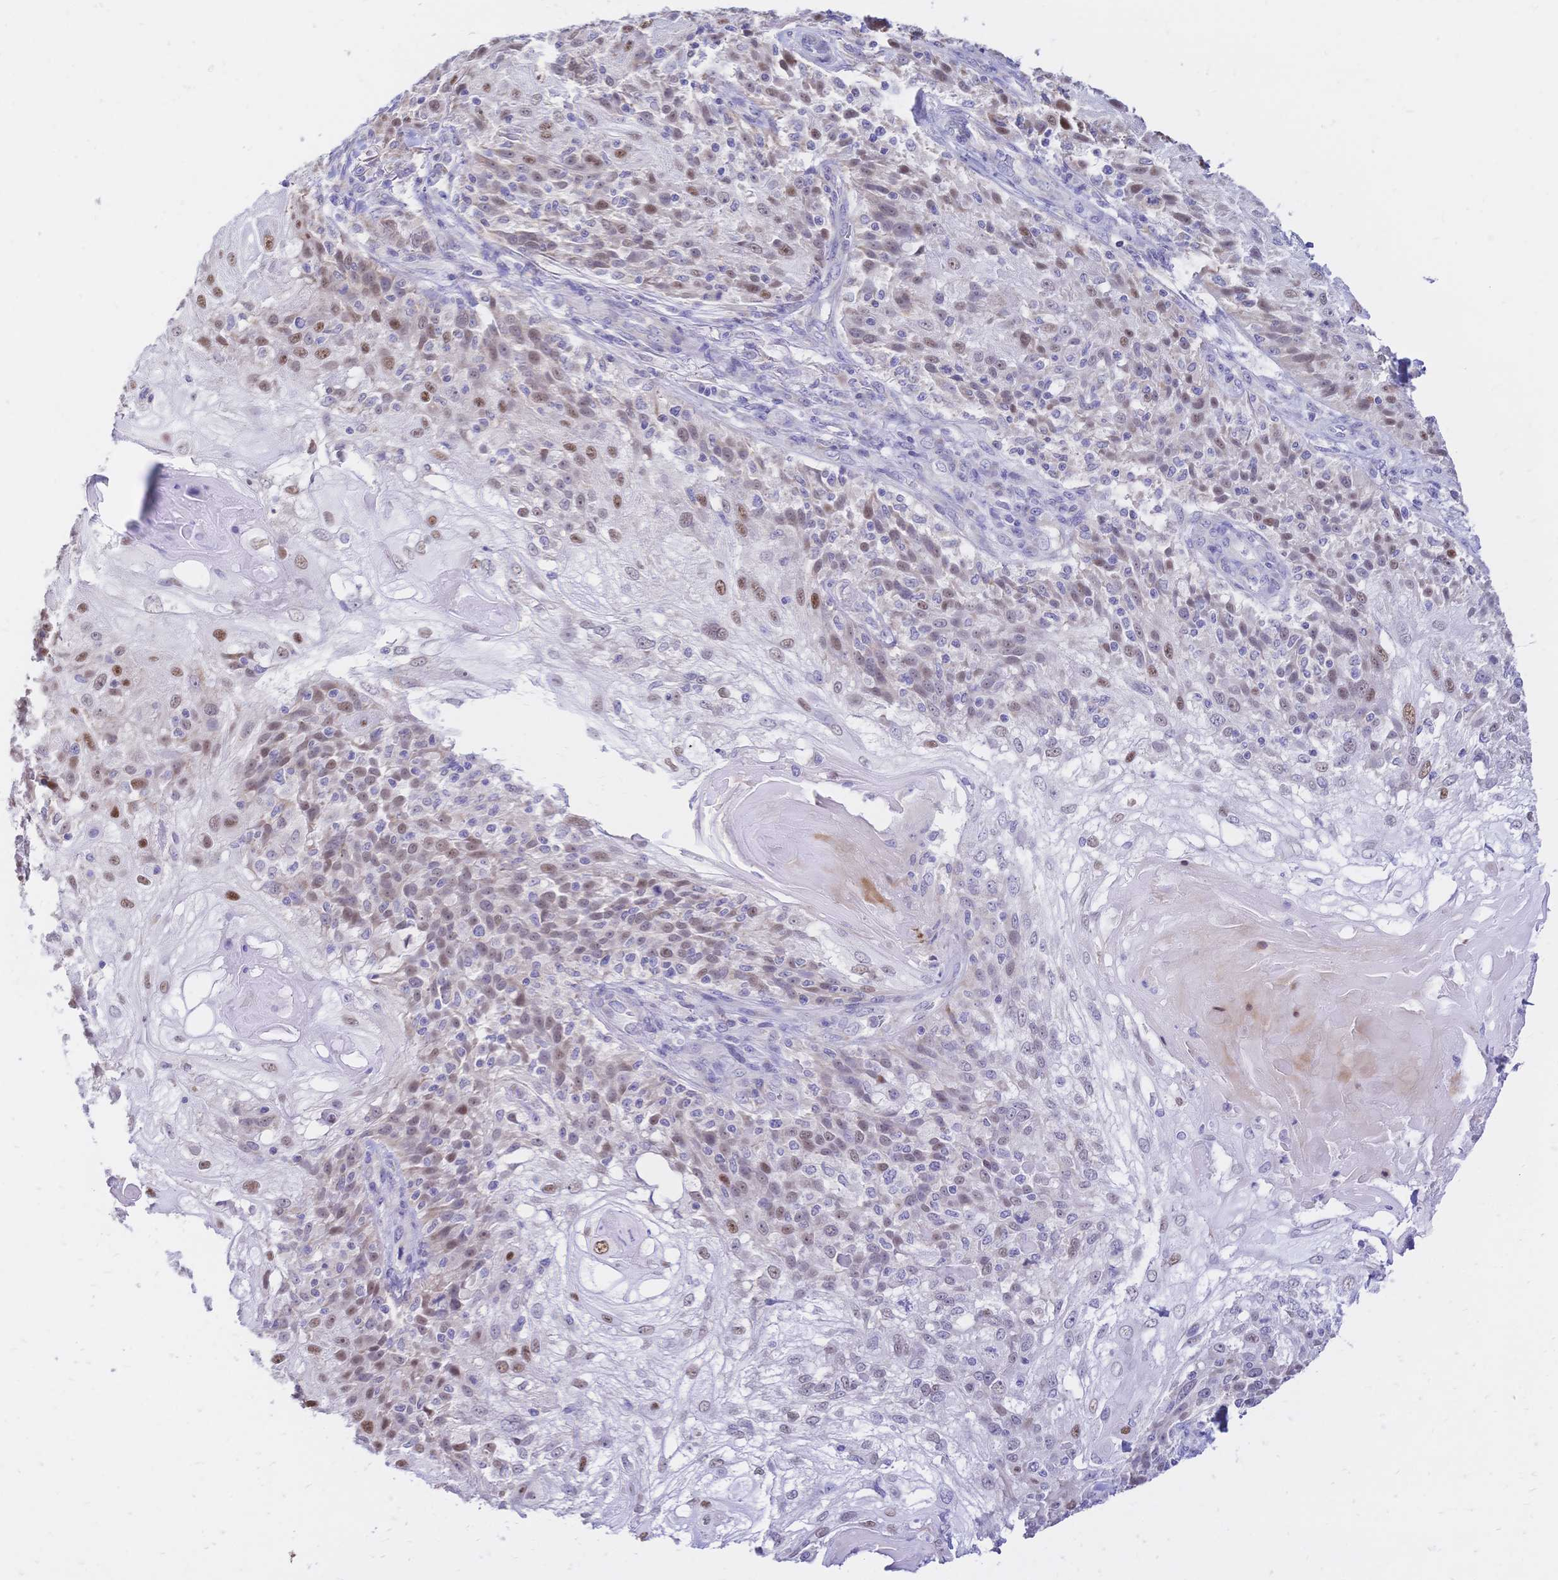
{"staining": {"intensity": "moderate", "quantity": "25%-75%", "location": "nuclear"}, "tissue": "skin cancer", "cell_type": "Tumor cells", "image_type": "cancer", "snomed": [{"axis": "morphology", "description": "Normal tissue, NOS"}, {"axis": "morphology", "description": "Squamous cell carcinoma, NOS"}, {"axis": "topography", "description": "Skin"}], "caption": "This is an image of immunohistochemistry (IHC) staining of skin cancer (squamous cell carcinoma), which shows moderate expression in the nuclear of tumor cells.", "gene": "CLEC18B", "patient": {"sex": "female", "age": 83}}